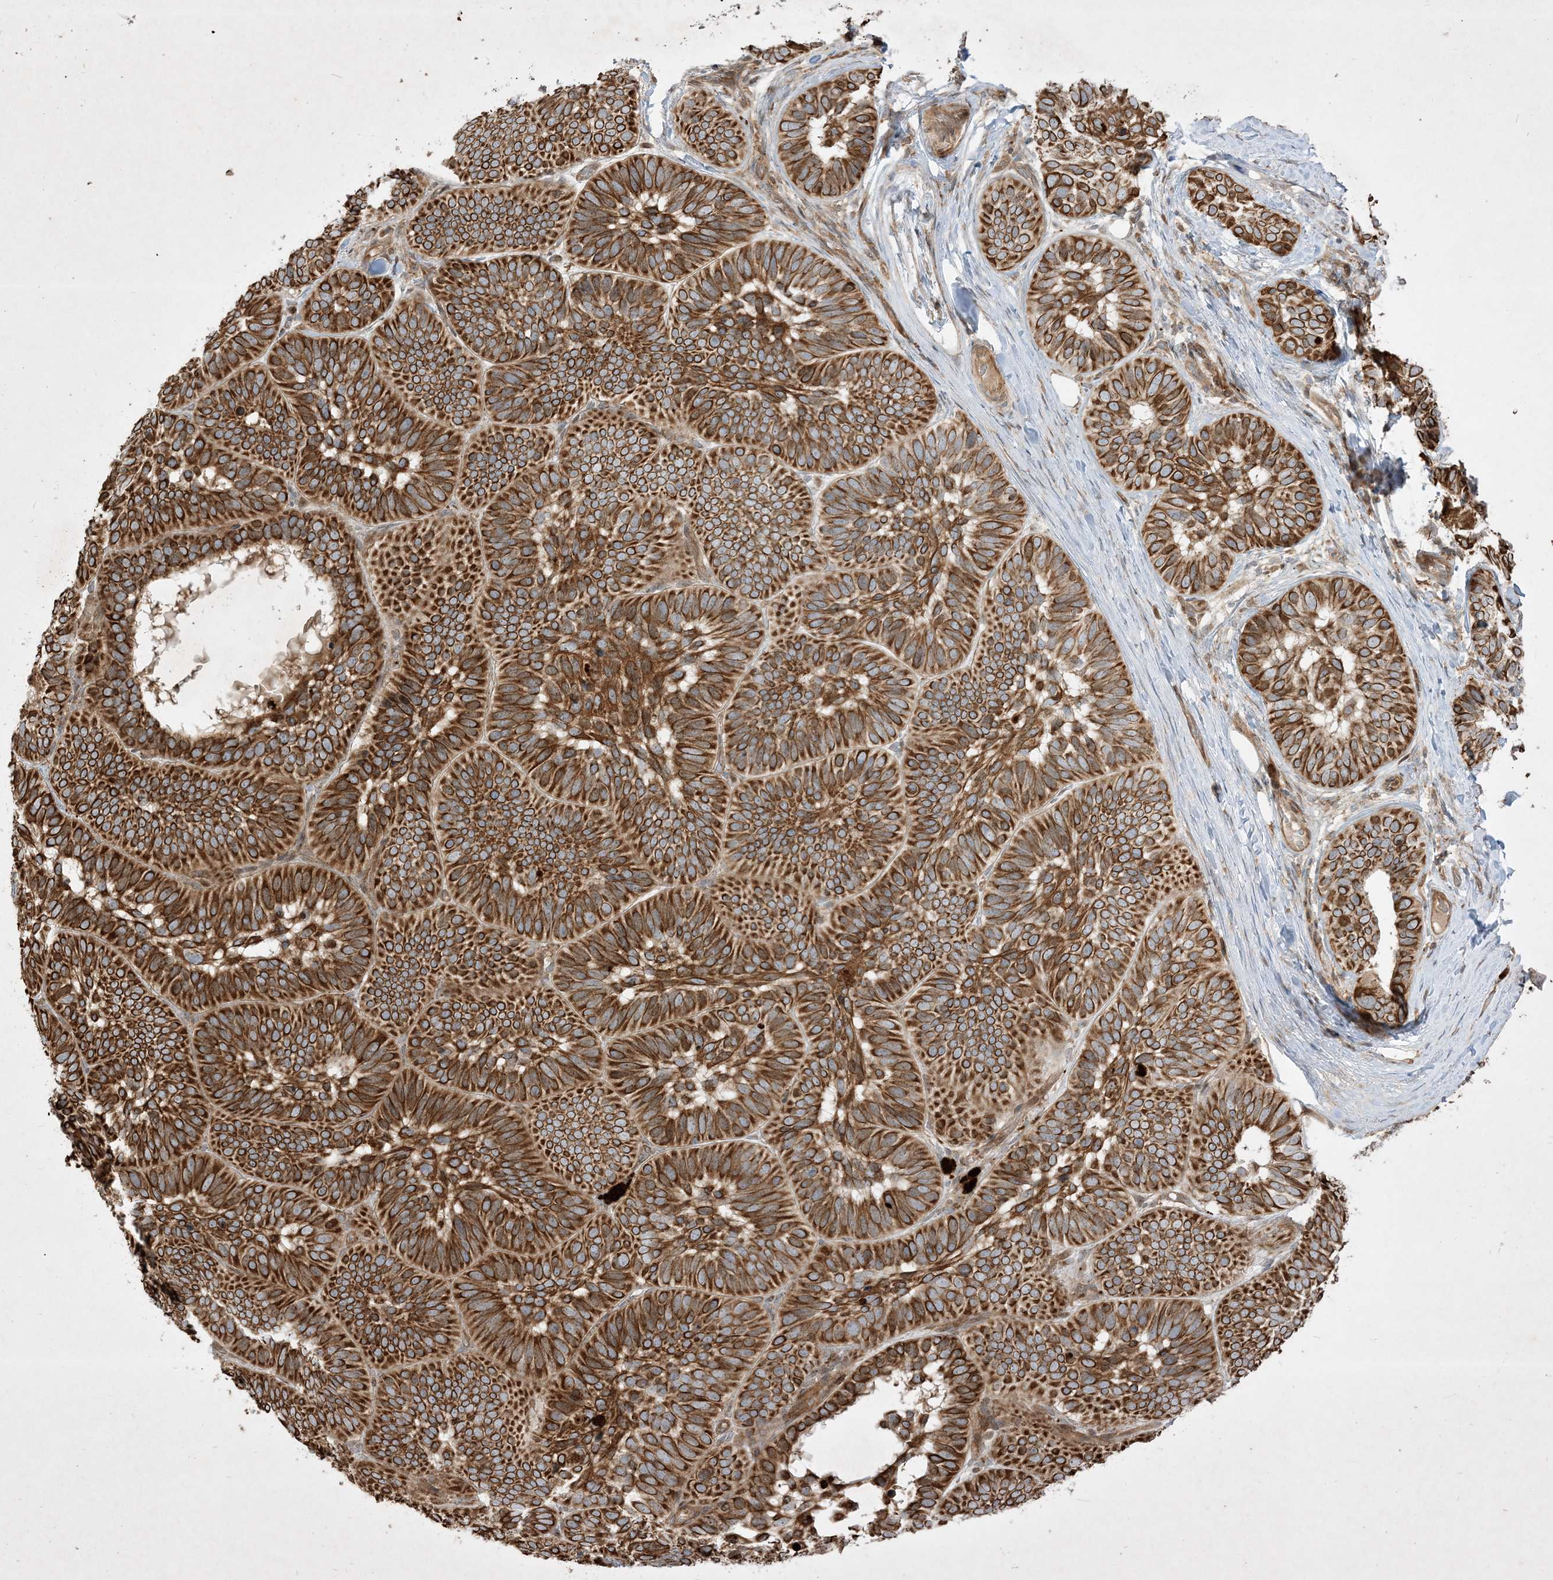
{"staining": {"intensity": "strong", "quantity": ">75%", "location": "cytoplasmic/membranous"}, "tissue": "skin cancer", "cell_type": "Tumor cells", "image_type": "cancer", "snomed": [{"axis": "morphology", "description": "Basal cell carcinoma"}, {"axis": "topography", "description": "Skin"}], "caption": "Immunohistochemical staining of human skin basal cell carcinoma reveals high levels of strong cytoplasmic/membranous protein positivity in approximately >75% of tumor cells. (Brightfield microscopy of DAB IHC at high magnification).", "gene": "IFT57", "patient": {"sex": "male", "age": 62}}